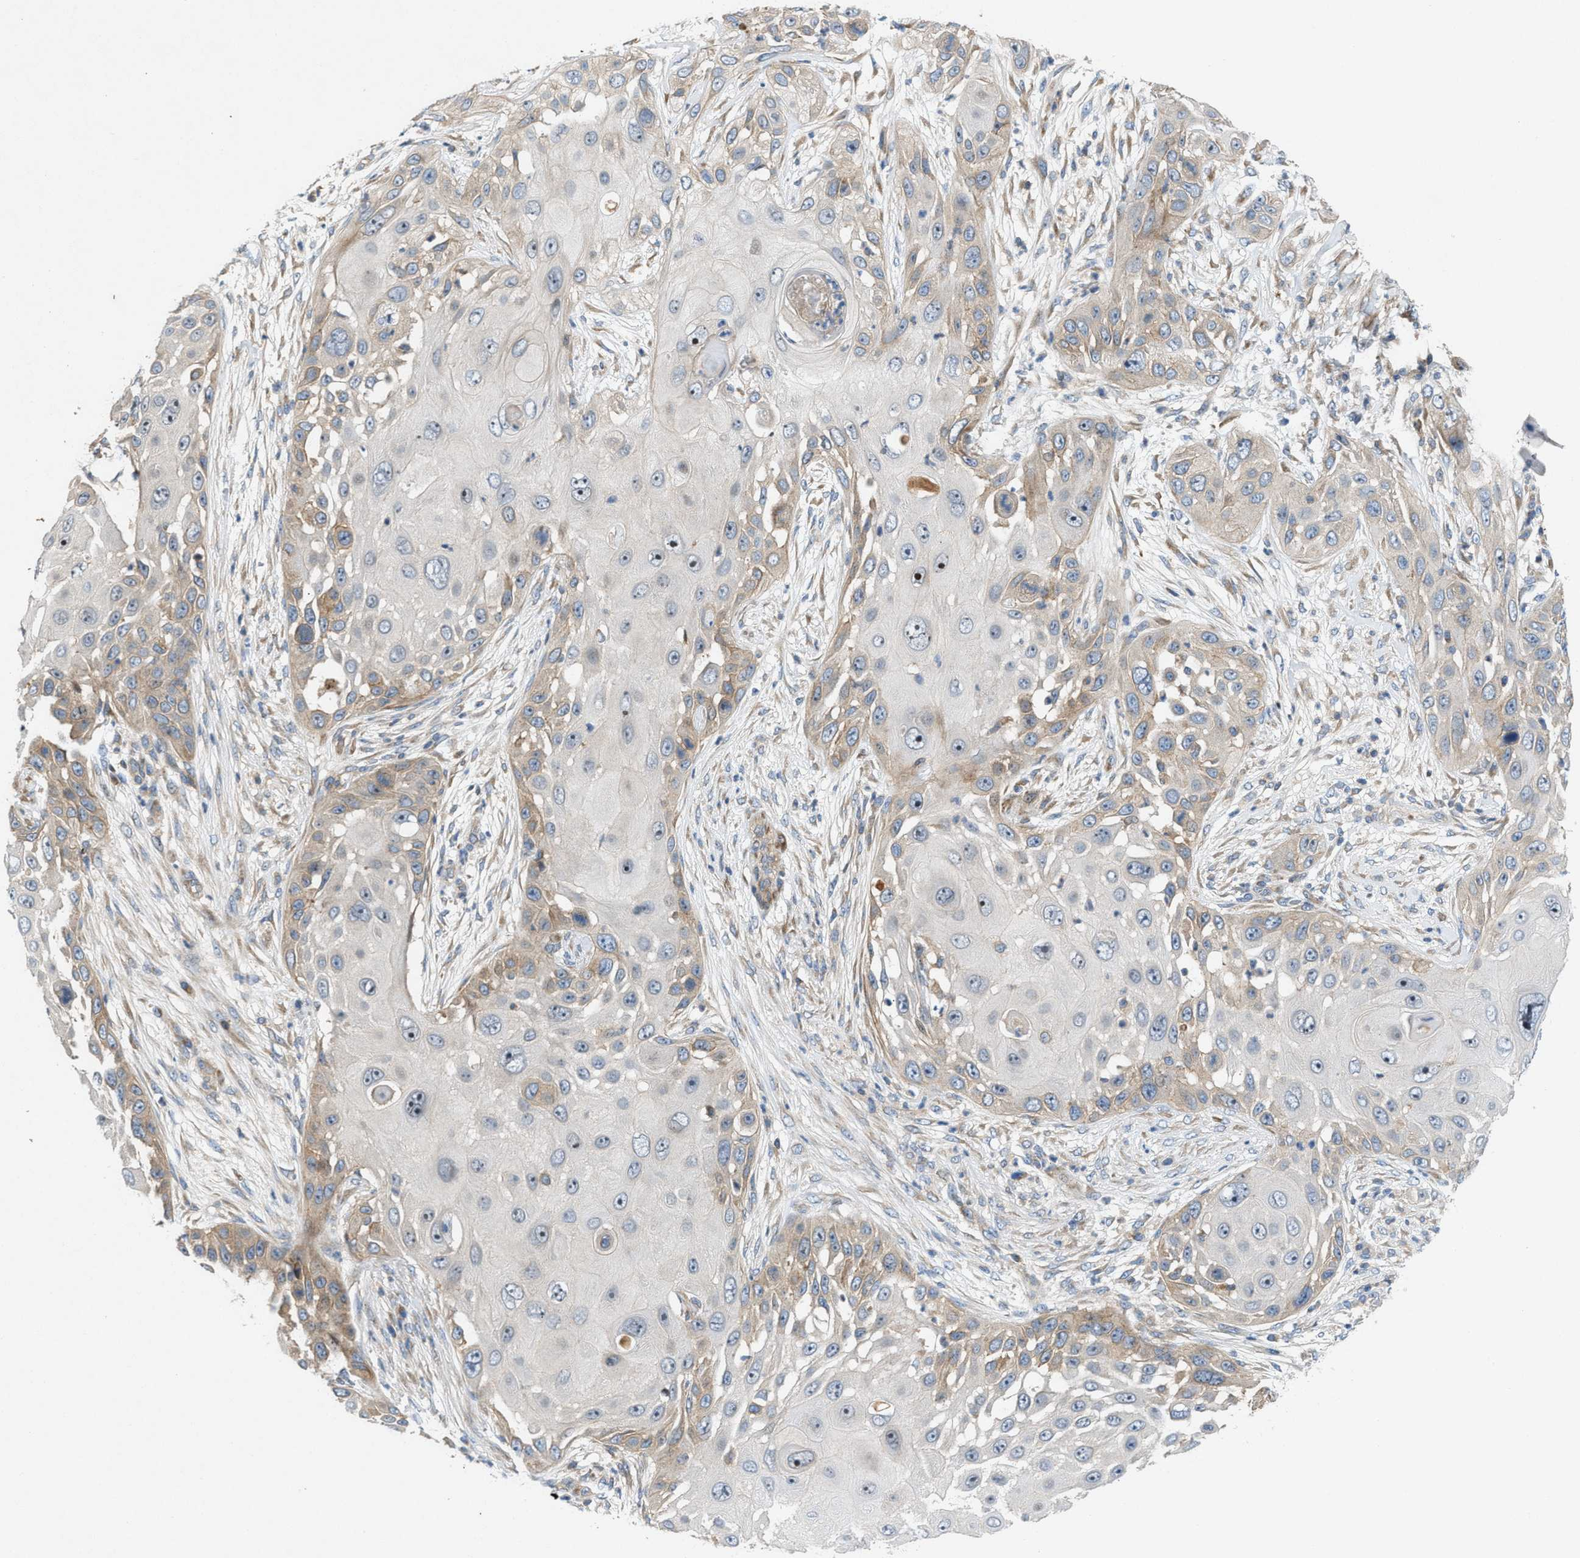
{"staining": {"intensity": "moderate", "quantity": "25%-75%", "location": "cytoplasmic/membranous,nuclear"}, "tissue": "skin cancer", "cell_type": "Tumor cells", "image_type": "cancer", "snomed": [{"axis": "morphology", "description": "Squamous cell carcinoma, NOS"}, {"axis": "topography", "description": "Skin"}], "caption": "Moderate cytoplasmic/membranous and nuclear positivity for a protein is seen in about 25%-75% of tumor cells of skin squamous cell carcinoma using immunohistochemistry.", "gene": "CYB5D1", "patient": {"sex": "female", "age": 44}}